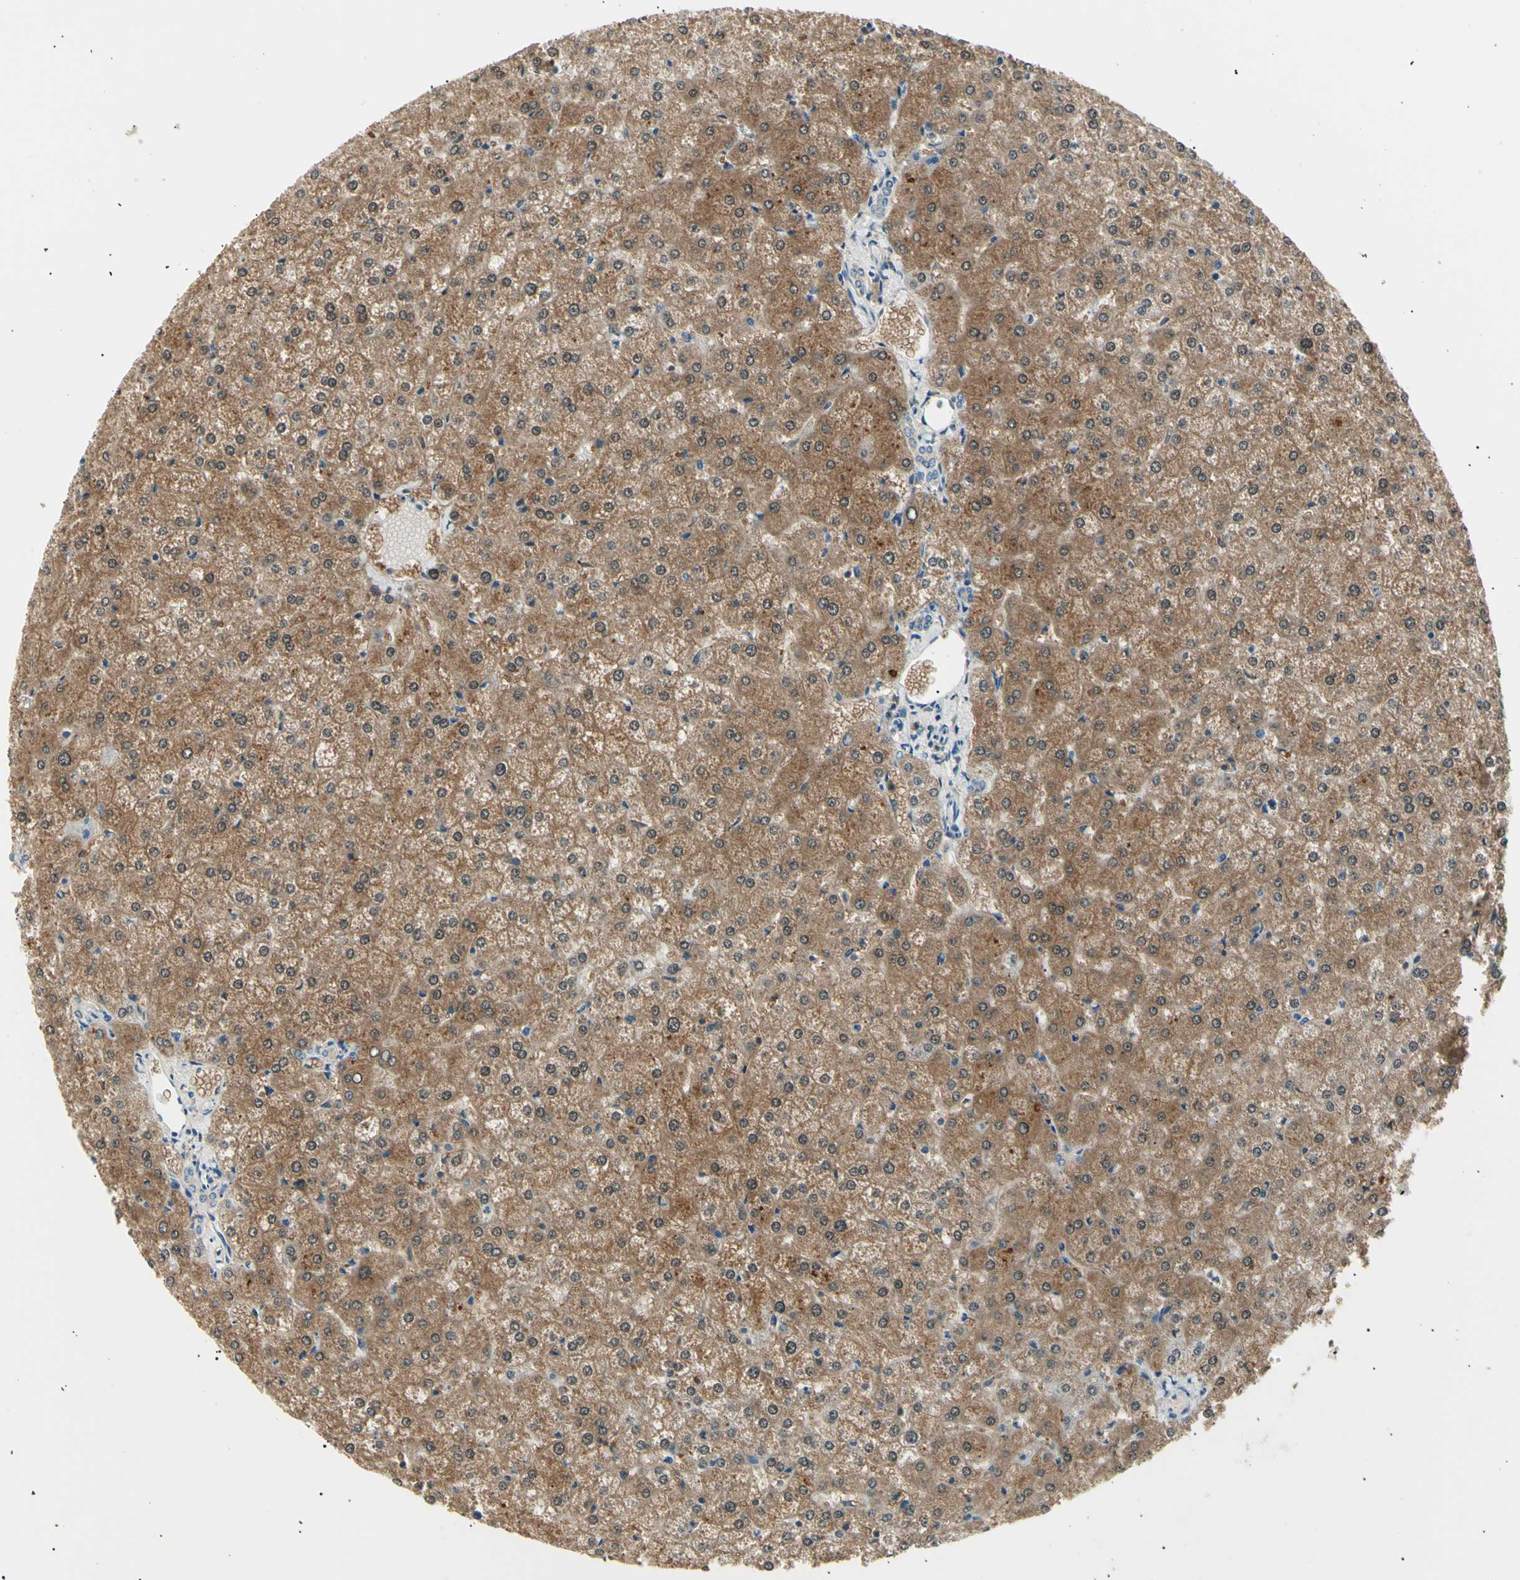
{"staining": {"intensity": "weak", "quantity": "25%-75%", "location": "cytoplasmic/membranous"}, "tissue": "liver", "cell_type": "Cholangiocytes", "image_type": "normal", "snomed": [{"axis": "morphology", "description": "Normal tissue, NOS"}, {"axis": "topography", "description": "Liver"}], "caption": "Immunohistochemical staining of normal human liver exhibits 25%-75% levels of weak cytoplasmic/membranous protein staining in approximately 25%-75% of cholangiocytes. The protein is shown in brown color, while the nuclei are stained blue.", "gene": "LHPP", "patient": {"sex": "female", "age": 32}}